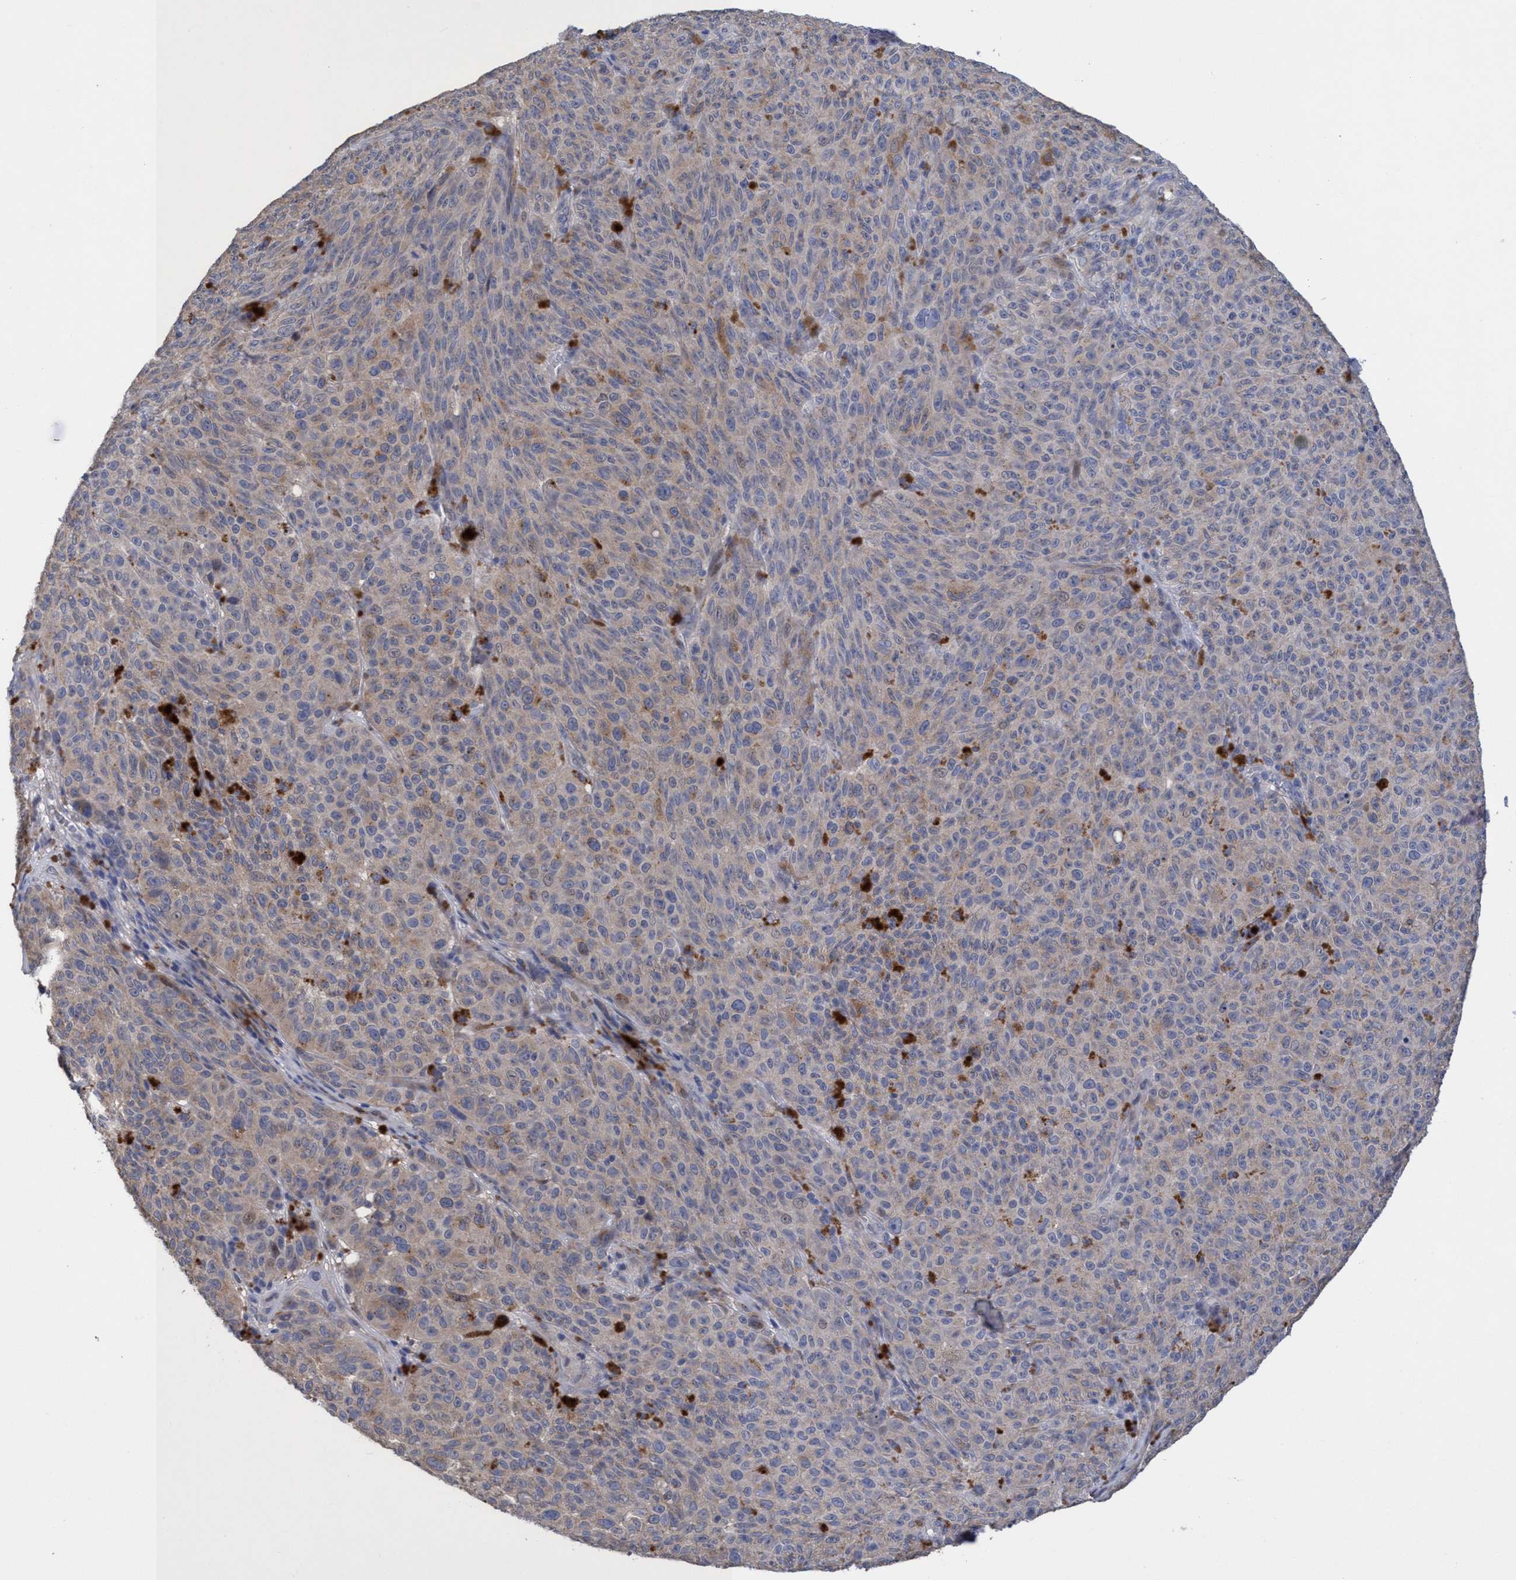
{"staining": {"intensity": "weak", "quantity": "25%-75%", "location": "cytoplasmic/membranous"}, "tissue": "melanoma", "cell_type": "Tumor cells", "image_type": "cancer", "snomed": [{"axis": "morphology", "description": "Malignant melanoma, NOS"}, {"axis": "topography", "description": "Skin"}], "caption": "Malignant melanoma tissue demonstrates weak cytoplasmic/membranous staining in about 25%-75% of tumor cells, visualized by immunohistochemistry.", "gene": "SEMA4D", "patient": {"sex": "female", "age": 82}}